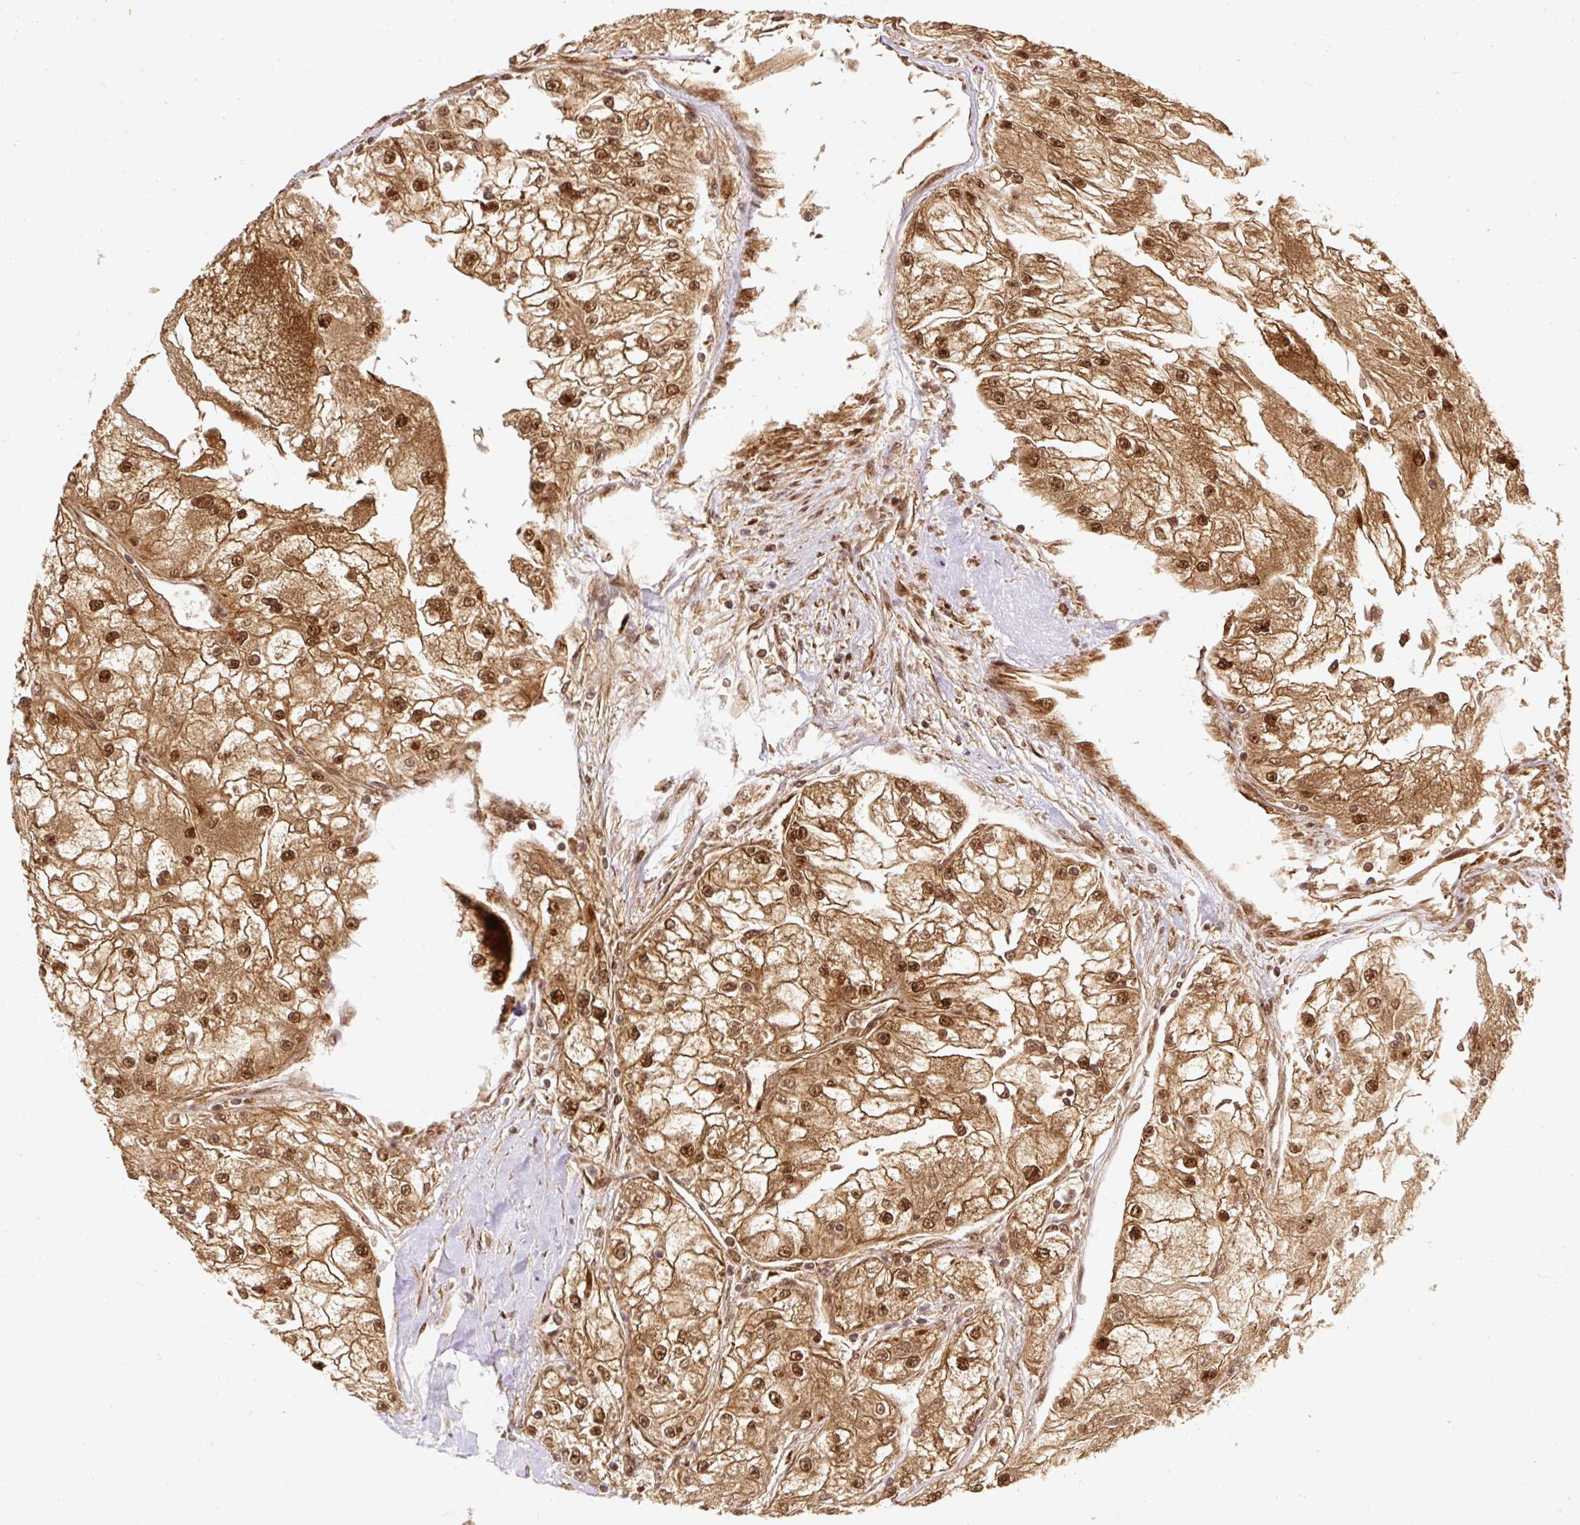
{"staining": {"intensity": "moderate", "quantity": ">75%", "location": "cytoplasmic/membranous,nuclear"}, "tissue": "renal cancer", "cell_type": "Tumor cells", "image_type": "cancer", "snomed": [{"axis": "morphology", "description": "Adenocarcinoma, NOS"}, {"axis": "topography", "description": "Kidney"}], "caption": "An immunohistochemistry (IHC) micrograph of neoplastic tissue is shown. Protein staining in brown labels moderate cytoplasmic/membranous and nuclear positivity in adenocarcinoma (renal) within tumor cells. (IHC, brightfield microscopy, high magnification).", "gene": "PSMD1", "patient": {"sex": "female", "age": 72}}